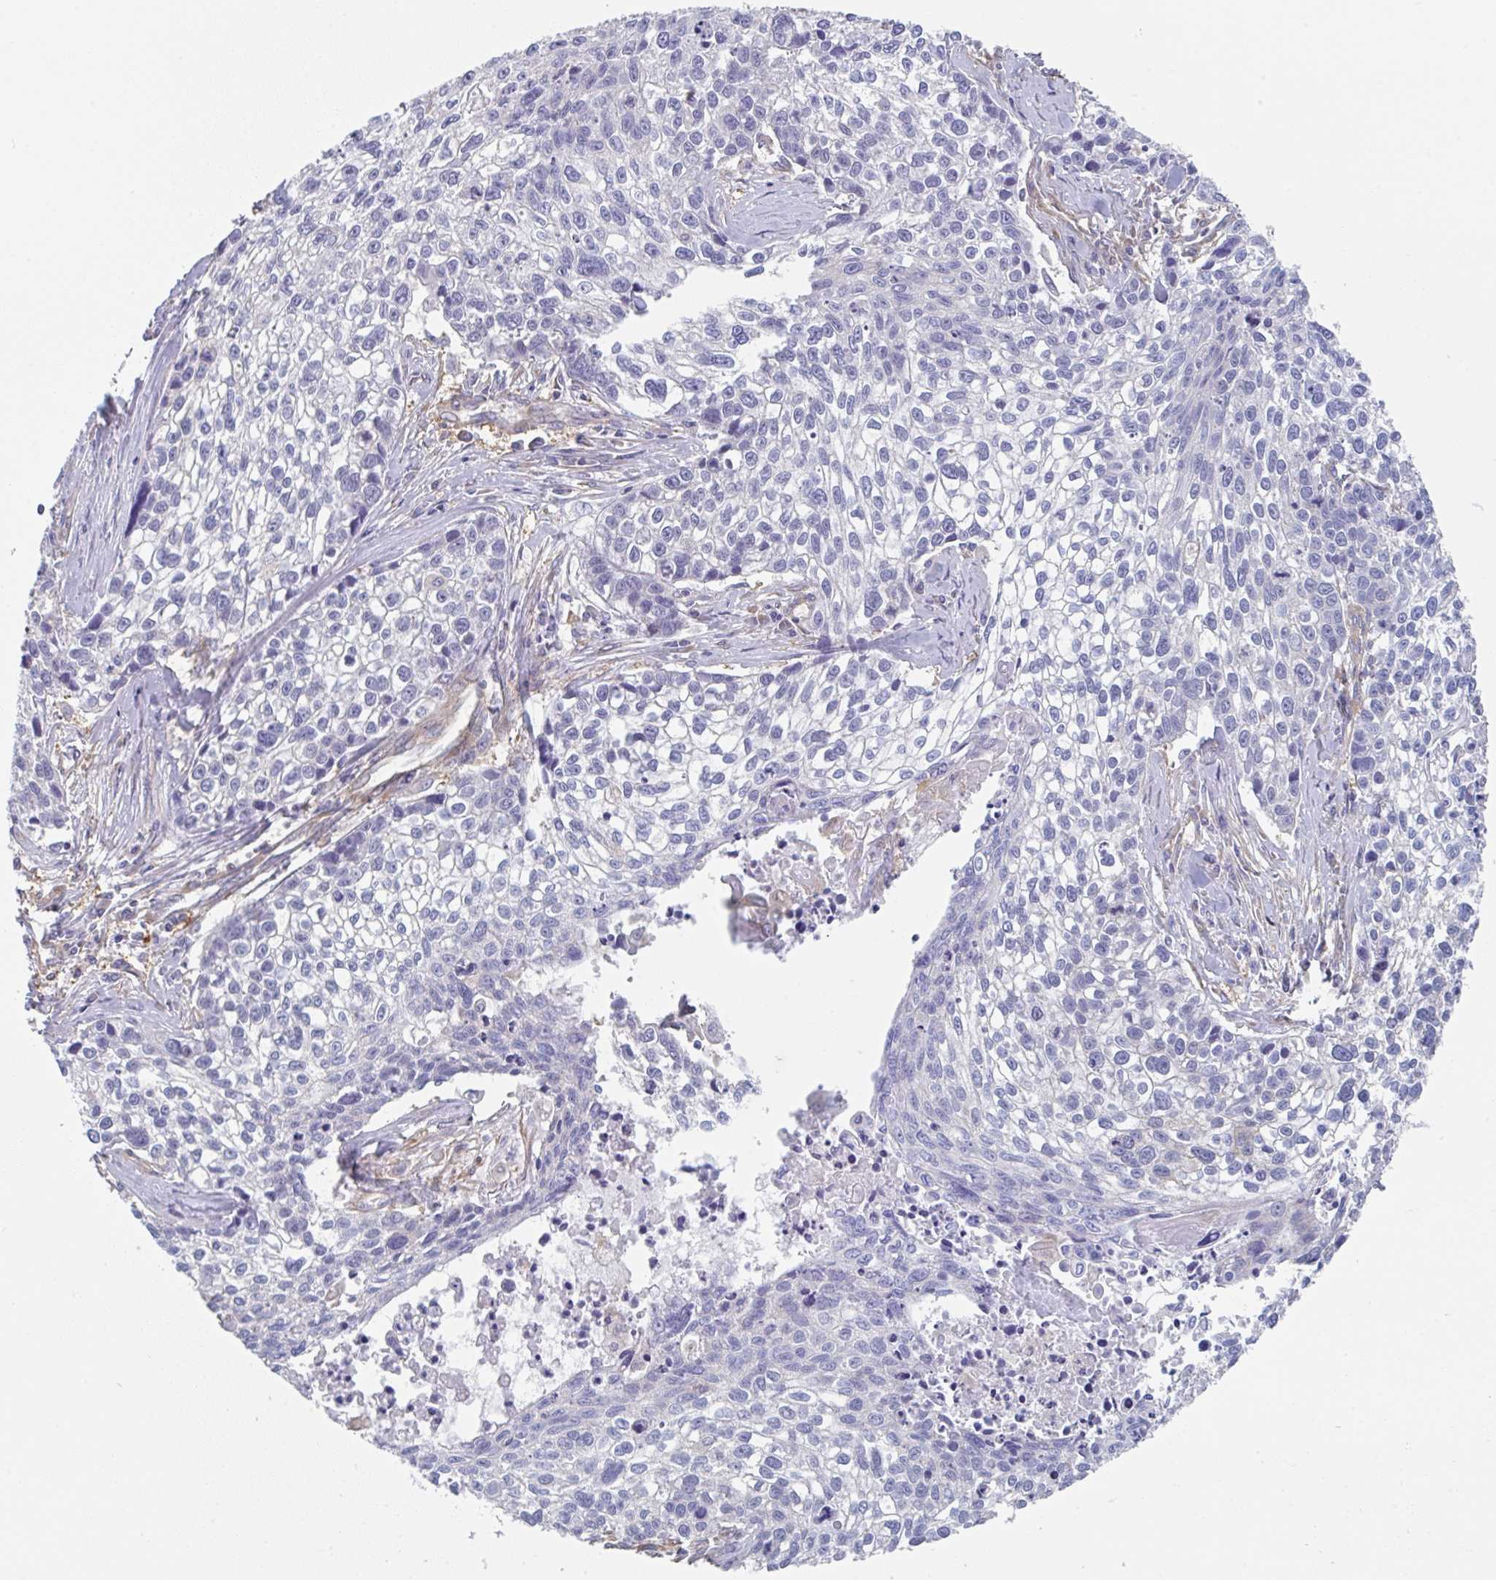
{"staining": {"intensity": "negative", "quantity": "none", "location": "none"}, "tissue": "lung cancer", "cell_type": "Tumor cells", "image_type": "cancer", "snomed": [{"axis": "morphology", "description": "Squamous cell carcinoma, NOS"}, {"axis": "topography", "description": "Lung"}], "caption": "Tumor cells are negative for brown protein staining in lung cancer (squamous cell carcinoma).", "gene": "AMPD2", "patient": {"sex": "male", "age": 74}}